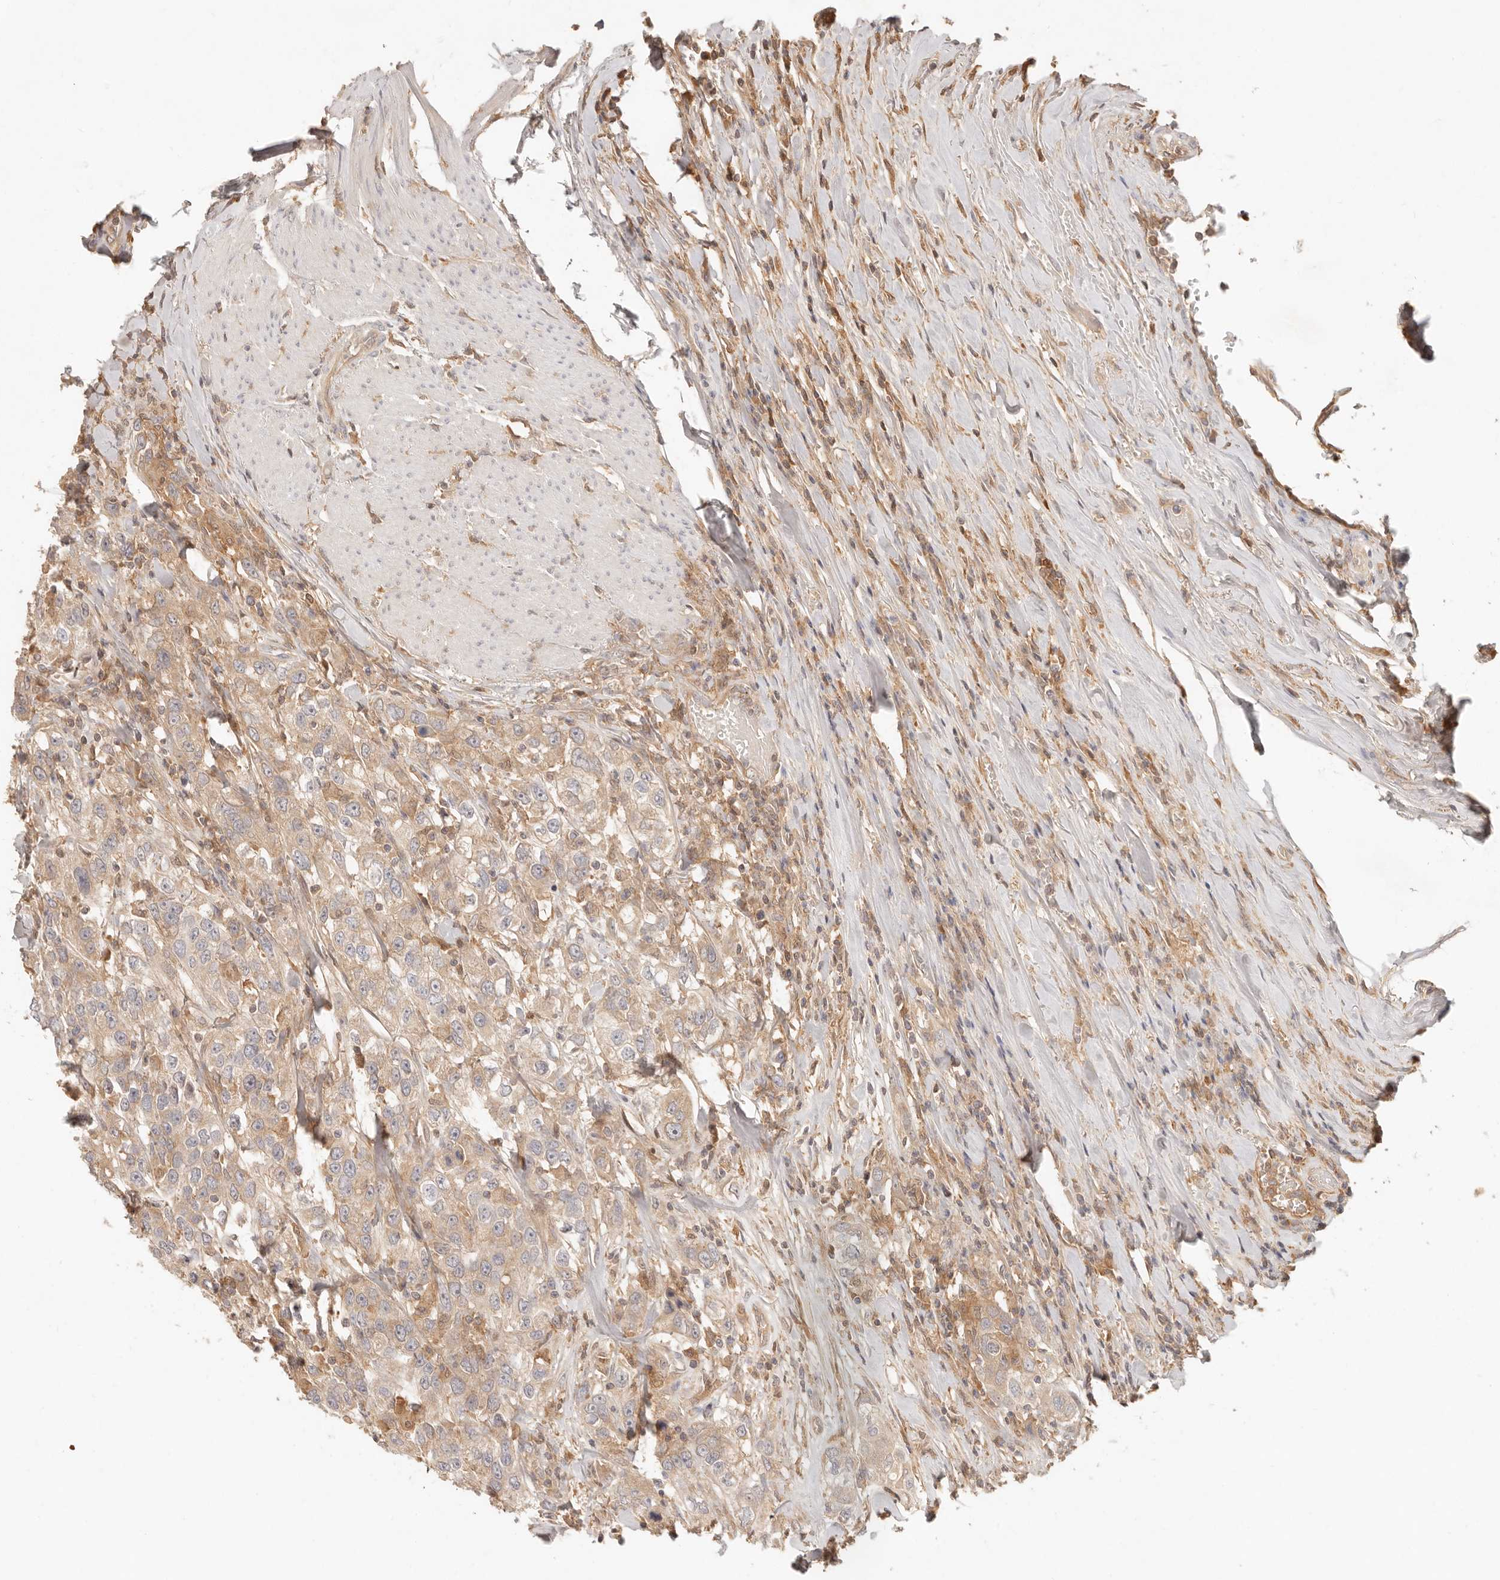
{"staining": {"intensity": "weak", "quantity": "25%-75%", "location": "cytoplasmic/membranous"}, "tissue": "urothelial cancer", "cell_type": "Tumor cells", "image_type": "cancer", "snomed": [{"axis": "morphology", "description": "Urothelial carcinoma, High grade"}, {"axis": "topography", "description": "Urinary bladder"}], "caption": "Immunohistochemistry (IHC) micrograph of human urothelial cancer stained for a protein (brown), which exhibits low levels of weak cytoplasmic/membranous staining in approximately 25%-75% of tumor cells.", "gene": "NECAP2", "patient": {"sex": "female", "age": 80}}